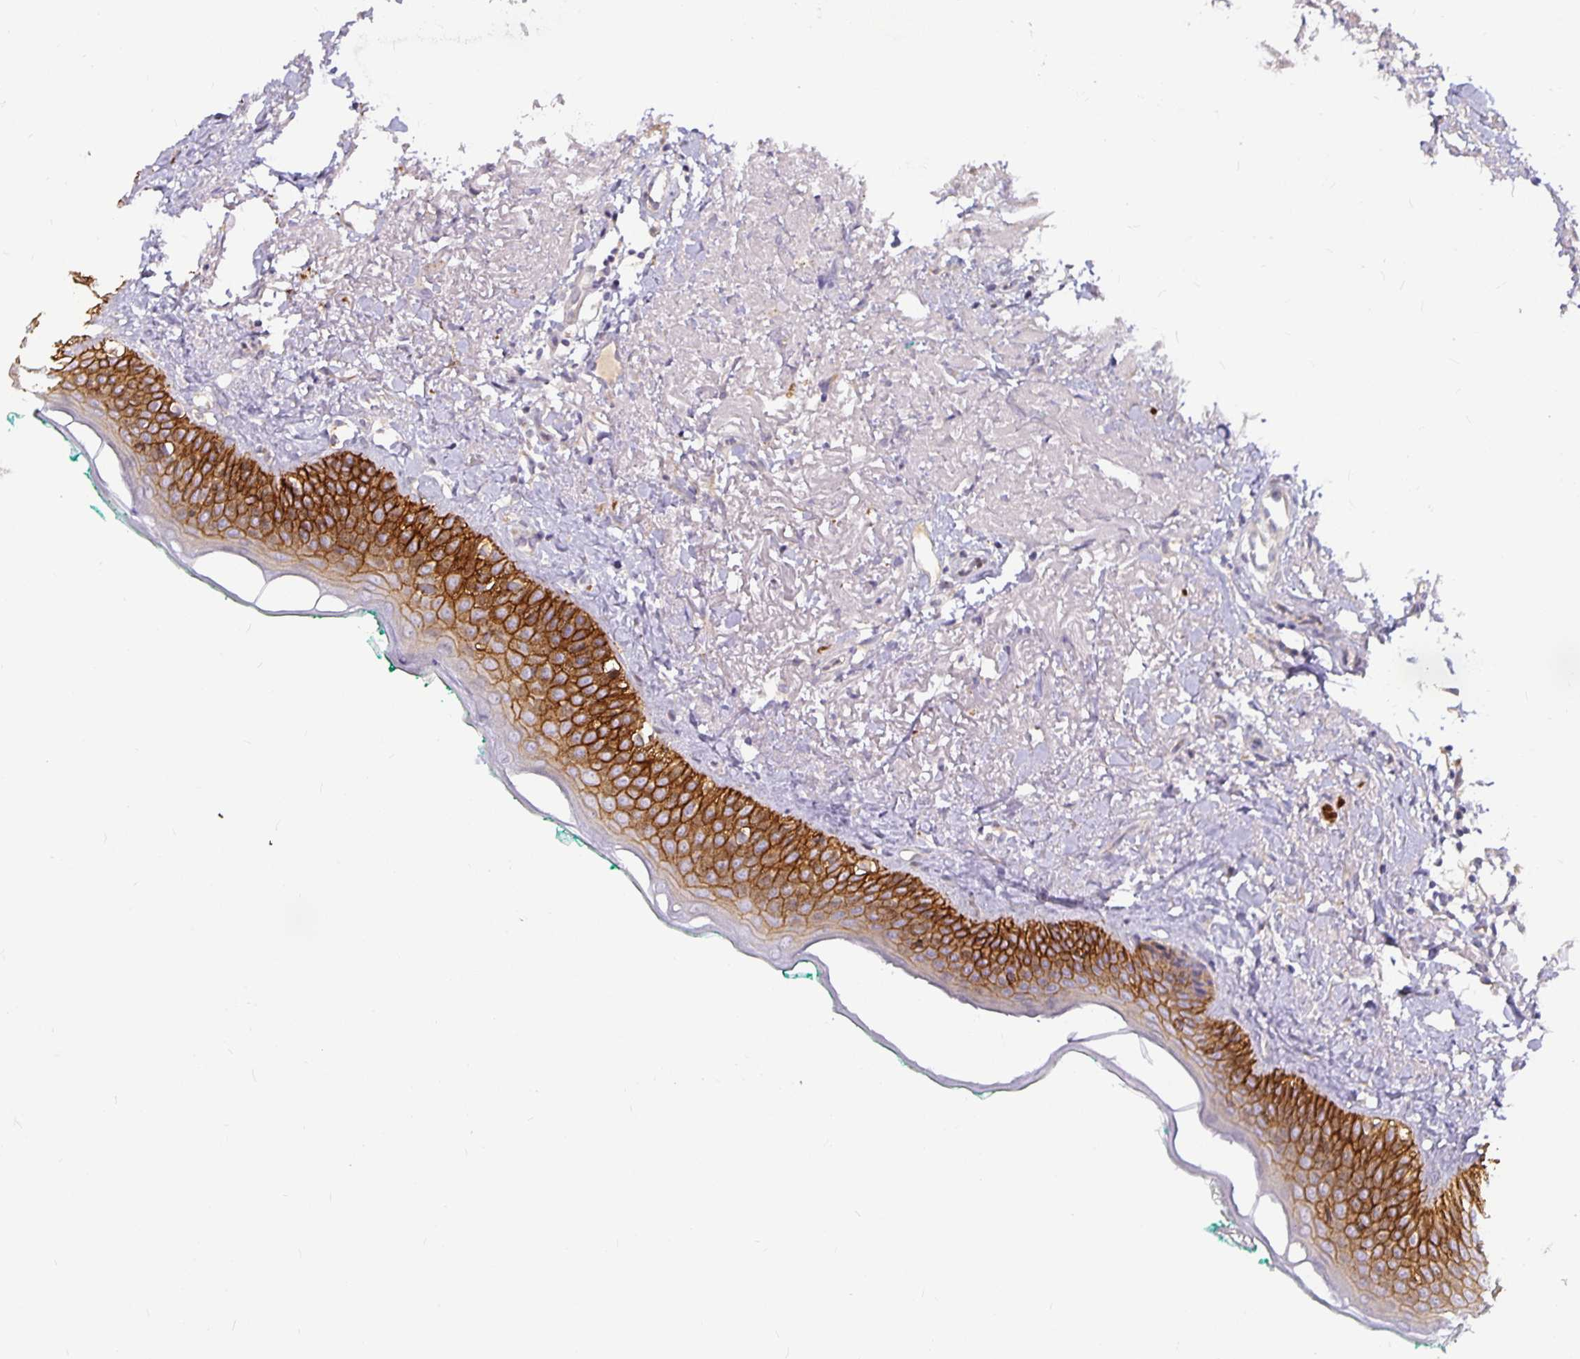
{"staining": {"intensity": "strong", "quantity": "25%-75%", "location": "cytoplasmic/membranous"}, "tissue": "oral mucosa", "cell_type": "Squamous epithelial cells", "image_type": "normal", "snomed": [{"axis": "morphology", "description": "Normal tissue, NOS"}, {"axis": "topography", "description": "Oral tissue"}], "caption": "Benign oral mucosa reveals strong cytoplasmic/membranous staining in about 25%-75% of squamous epithelial cells Ihc stains the protein in brown and the nuclei are stained blue..", "gene": "CA12", "patient": {"sex": "female", "age": 70}}